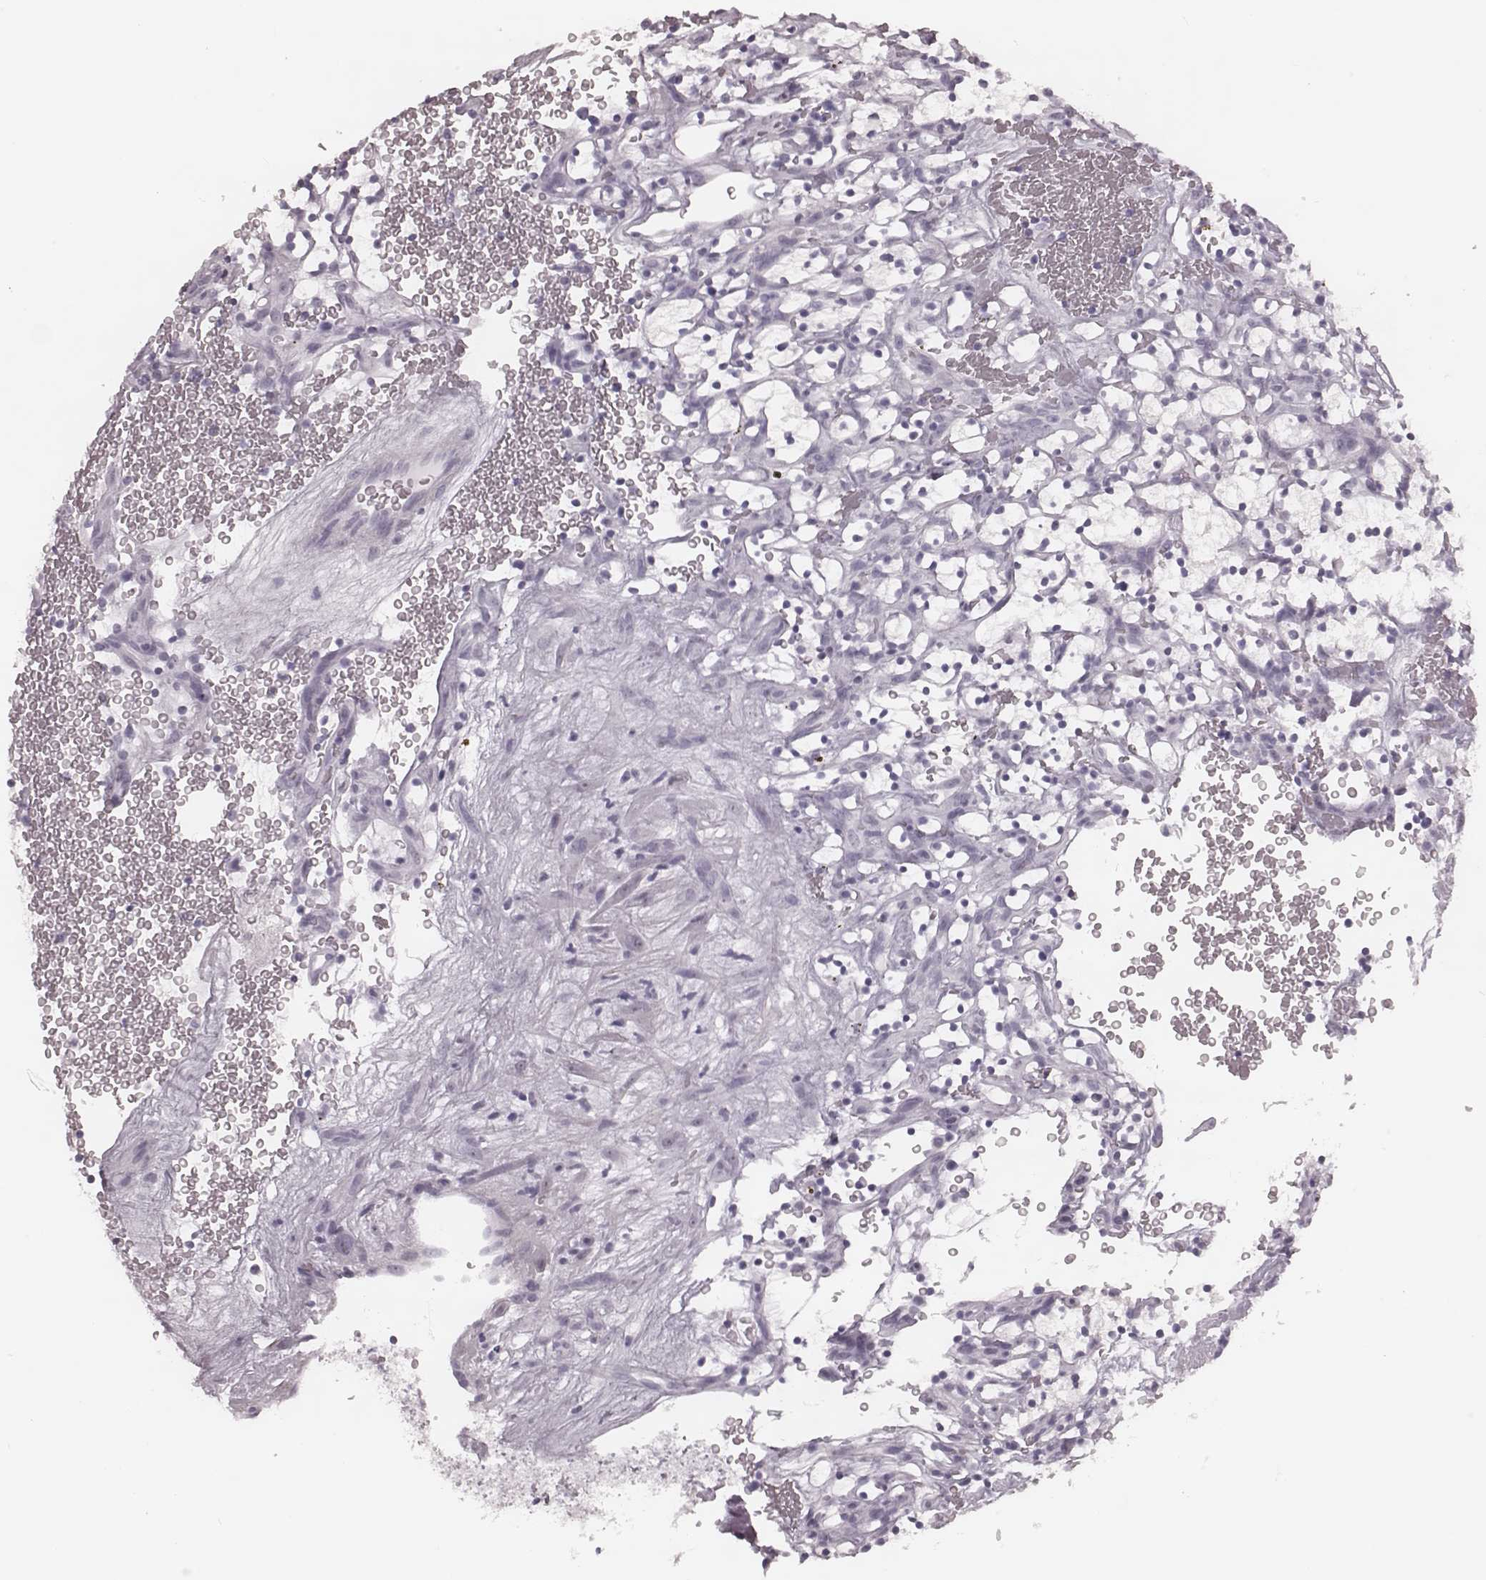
{"staining": {"intensity": "negative", "quantity": "none", "location": "none"}, "tissue": "renal cancer", "cell_type": "Tumor cells", "image_type": "cancer", "snomed": [{"axis": "morphology", "description": "Adenocarcinoma, NOS"}, {"axis": "topography", "description": "Kidney"}], "caption": "Immunohistochemical staining of human renal cancer (adenocarcinoma) exhibits no significant positivity in tumor cells.", "gene": "KRT74", "patient": {"sex": "female", "age": 64}}